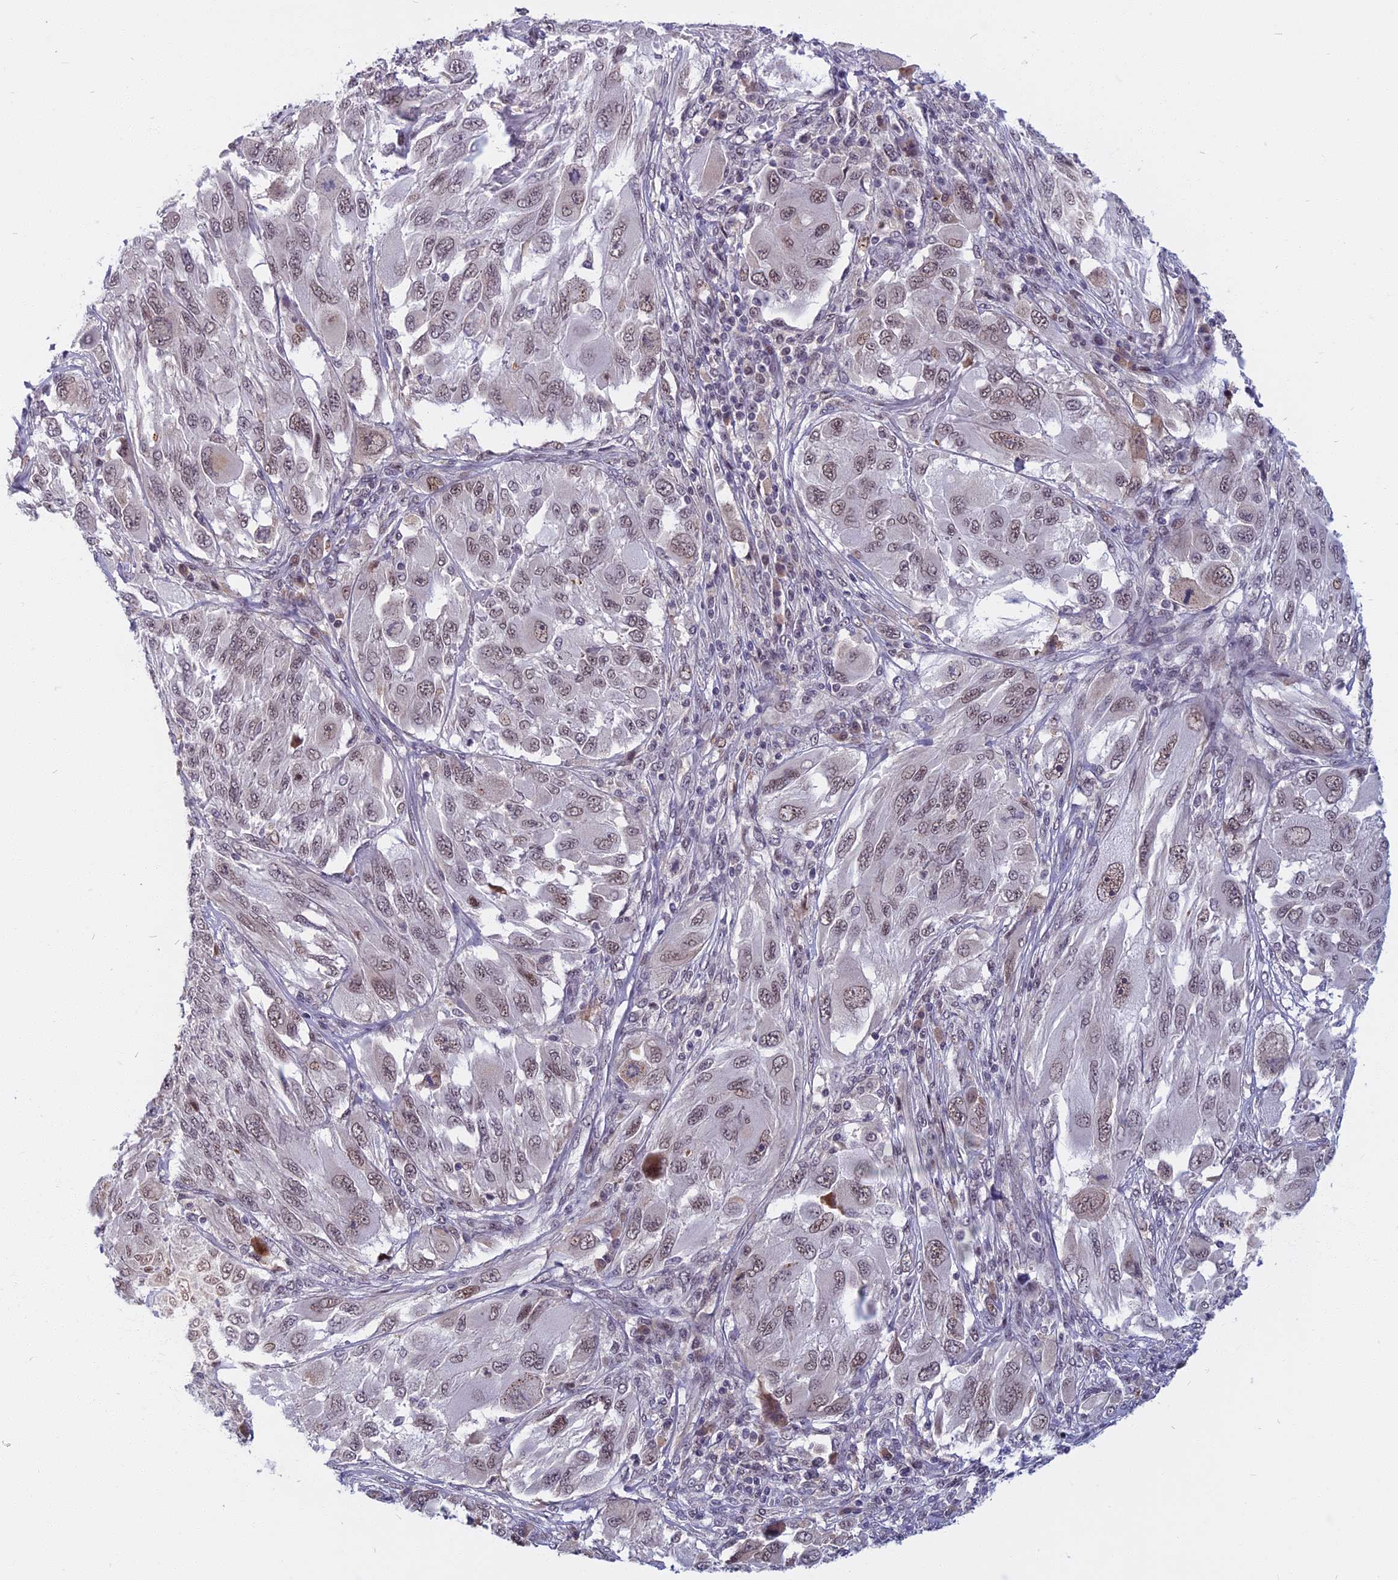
{"staining": {"intensity": "weak", "quantity": ">75%", "location": "nuclear"}, "tissue": "melanoma", "cell_type": "Tumor cells", "image_type": "cancer", "snomed": [{"axis": "morphology", "description": "Malignant melanoma, NOS"}, {"axis": "topography", "description": "Skin"}], "caption": "IHC (DAB) staining of human malignant melanoma shows weak nuclear protein staining in approximately >75% of tumor cells.", "gene": "CDC7", "patient": {"sex": "female", "age": 91}}